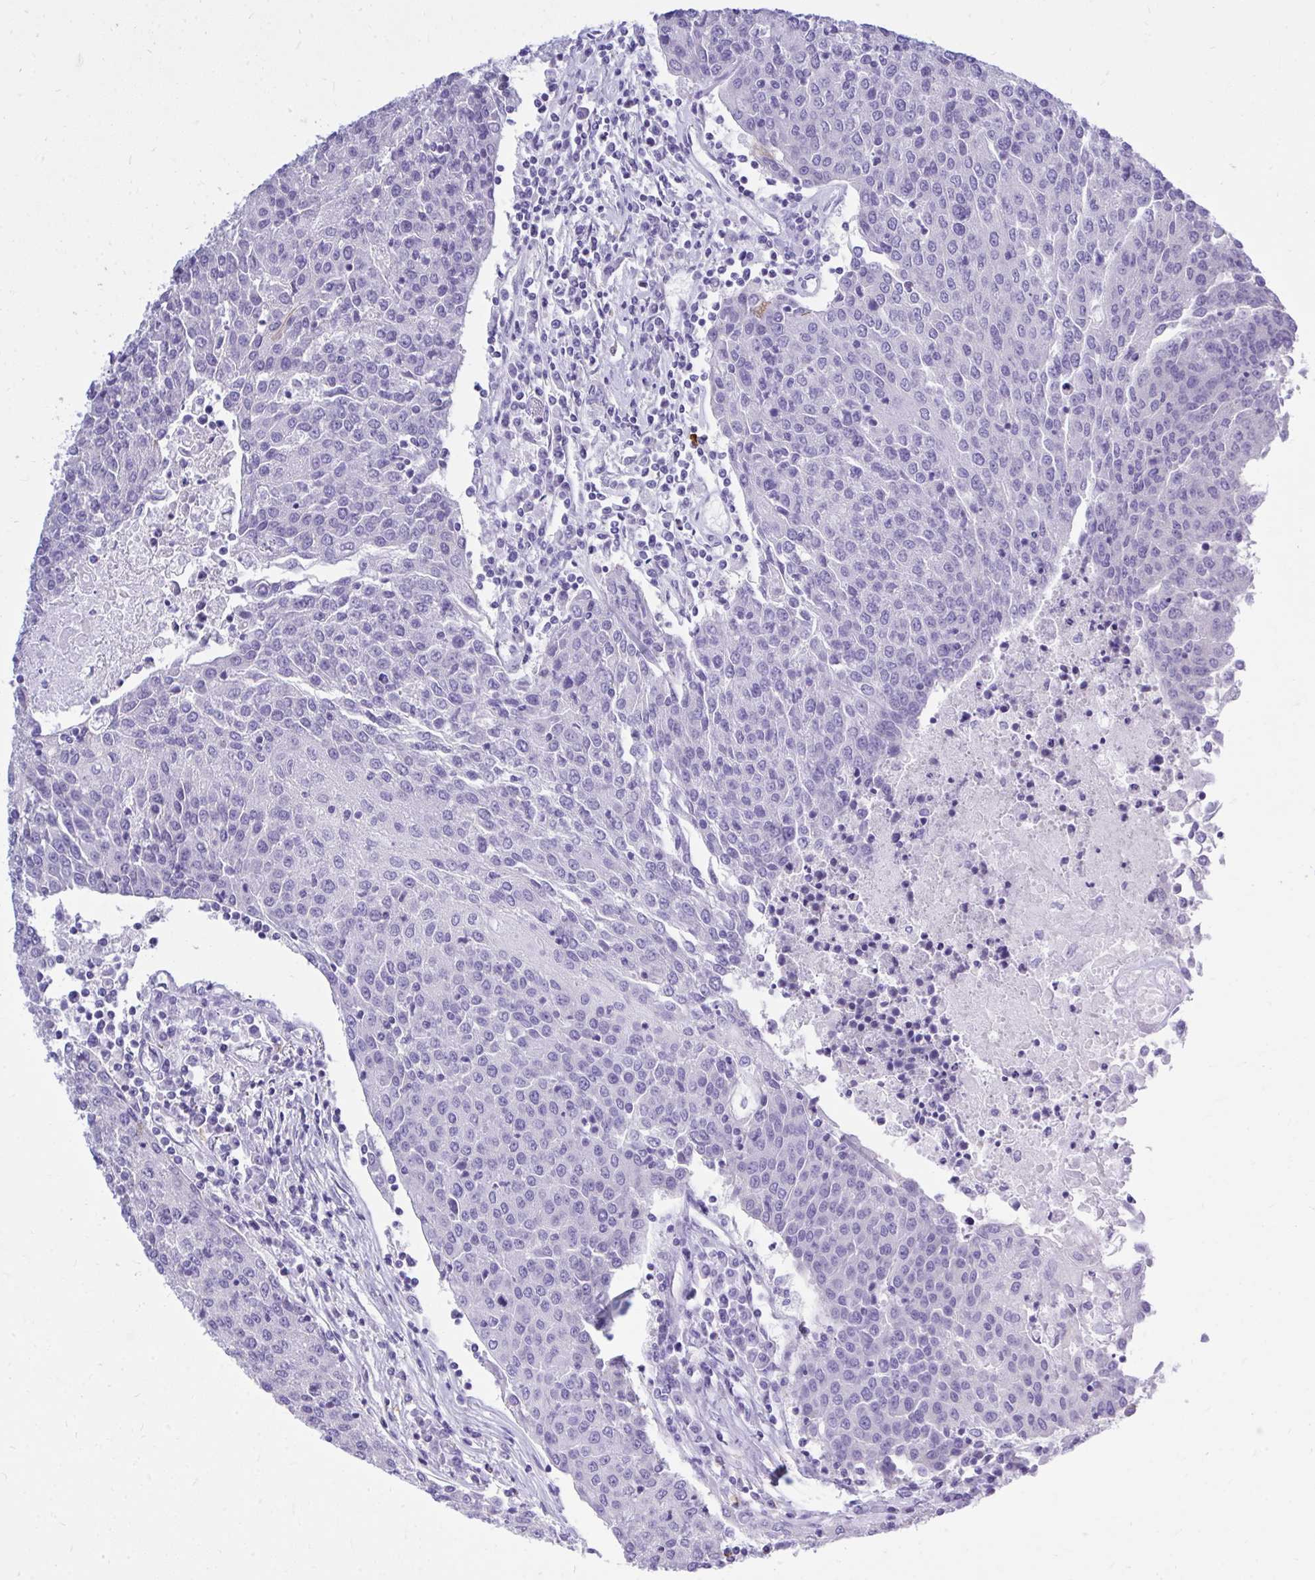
{"staining": {"intensity": "negative", "quantity": "none", "location": "none"}, "tissue": "urothelial cancer", "cell_type": "Tumor cells", "image_type": "cancer", "snomed": [{"axis": "morphology", "description": "Urothelial carcinoma, High grade"}, {"axis": "topography", "description": "Urinary bladder"}], "caption": "Histopathology image shows no protein positivity in tumor cells of high-grade urothelial carcinoma tissue.", "gene": "PSD", "patient": {"sex": "female", "age": 85}}